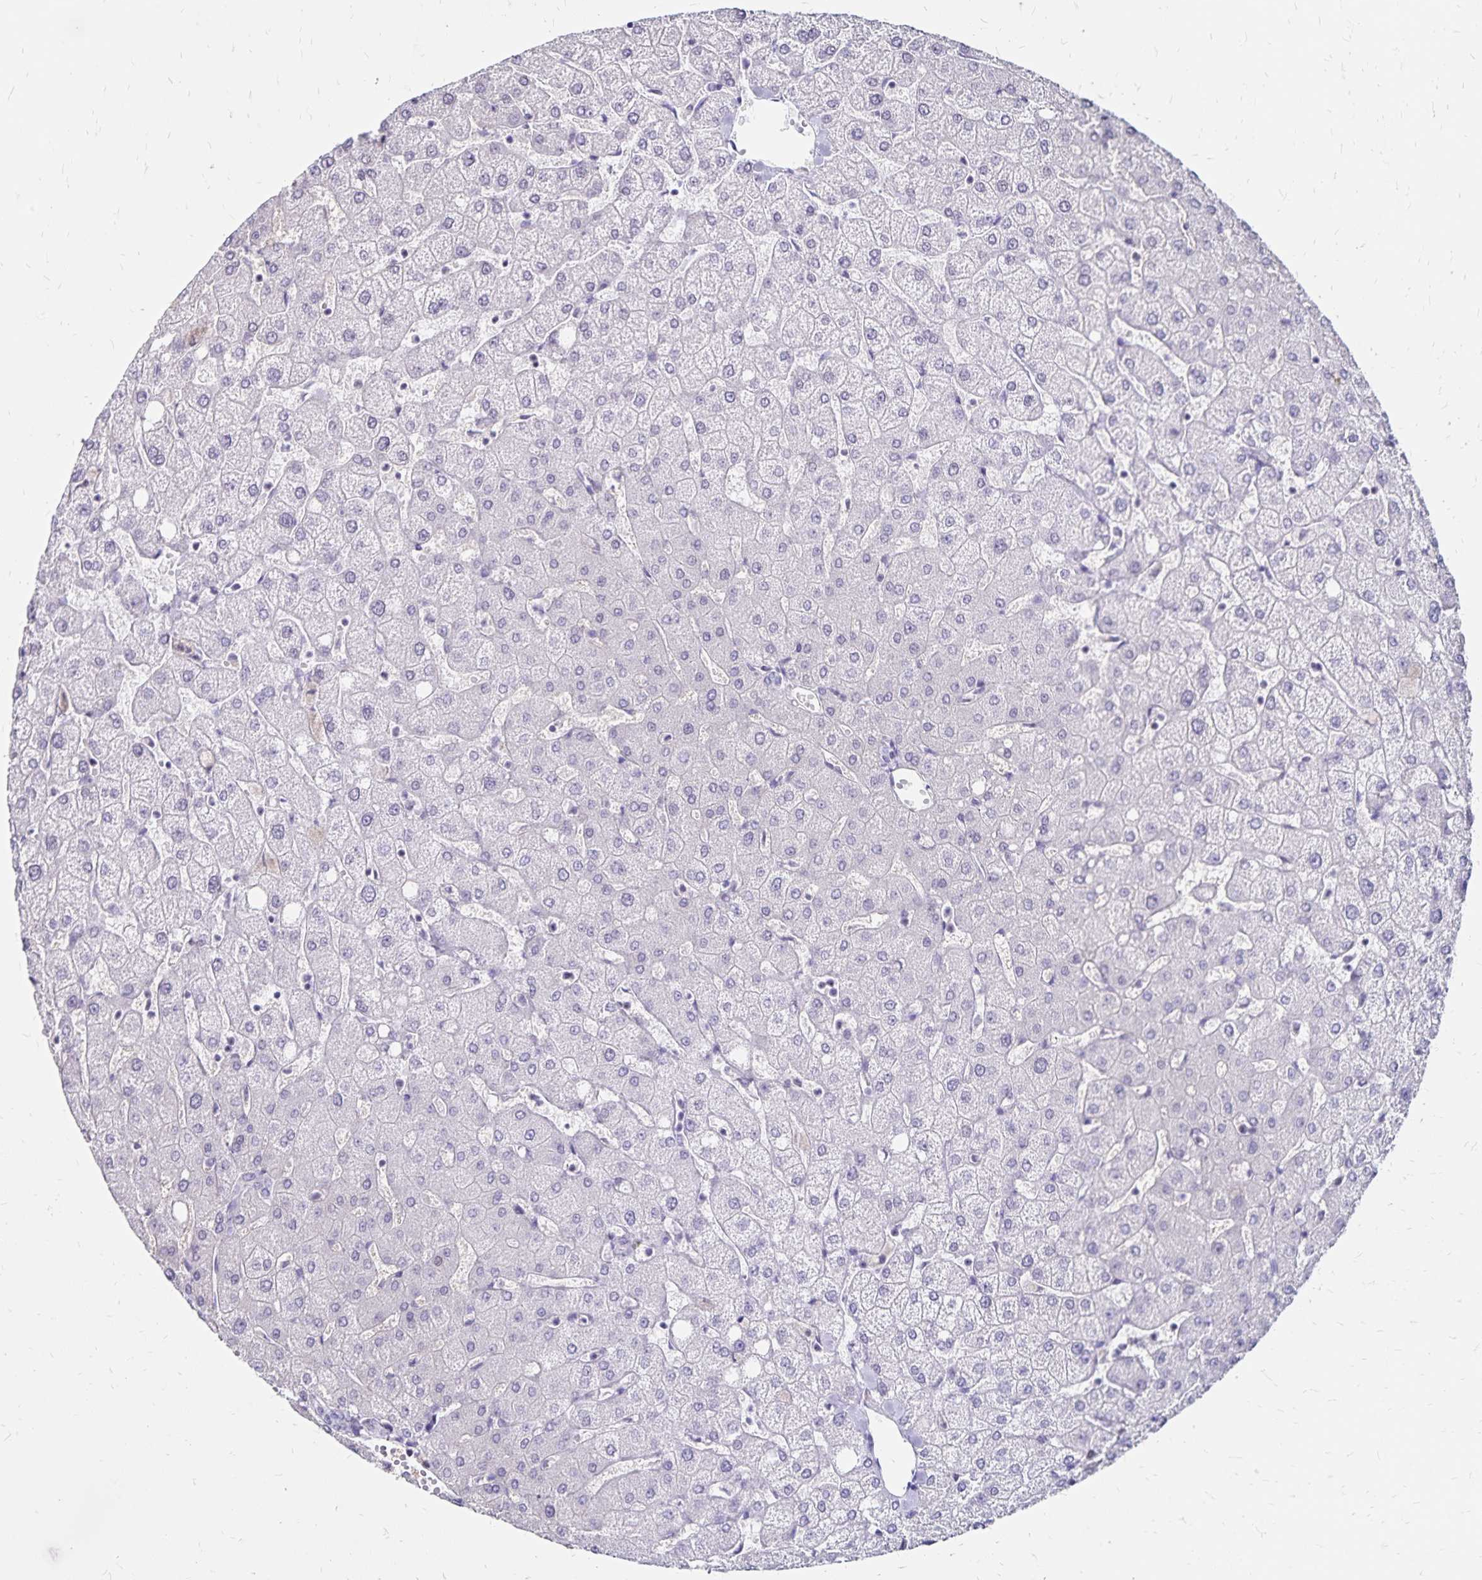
{"staining": {"intensity": "negative", "quantity": "none", "location": "none"}, "tissue": "liver", "cell_type": "Cholangiocytes", "image_type": "normal", "snomed": [{"axis": "morphology", "description": "Normal tissue, NOS"}, {"axis": "topography", "description": "Liver"}], "caption": "Micrograph shows no protein positivity in cholangiocytes of benign liver.", "gene": "IKZF1", "patient": {"sex": "female", "age": 54}}